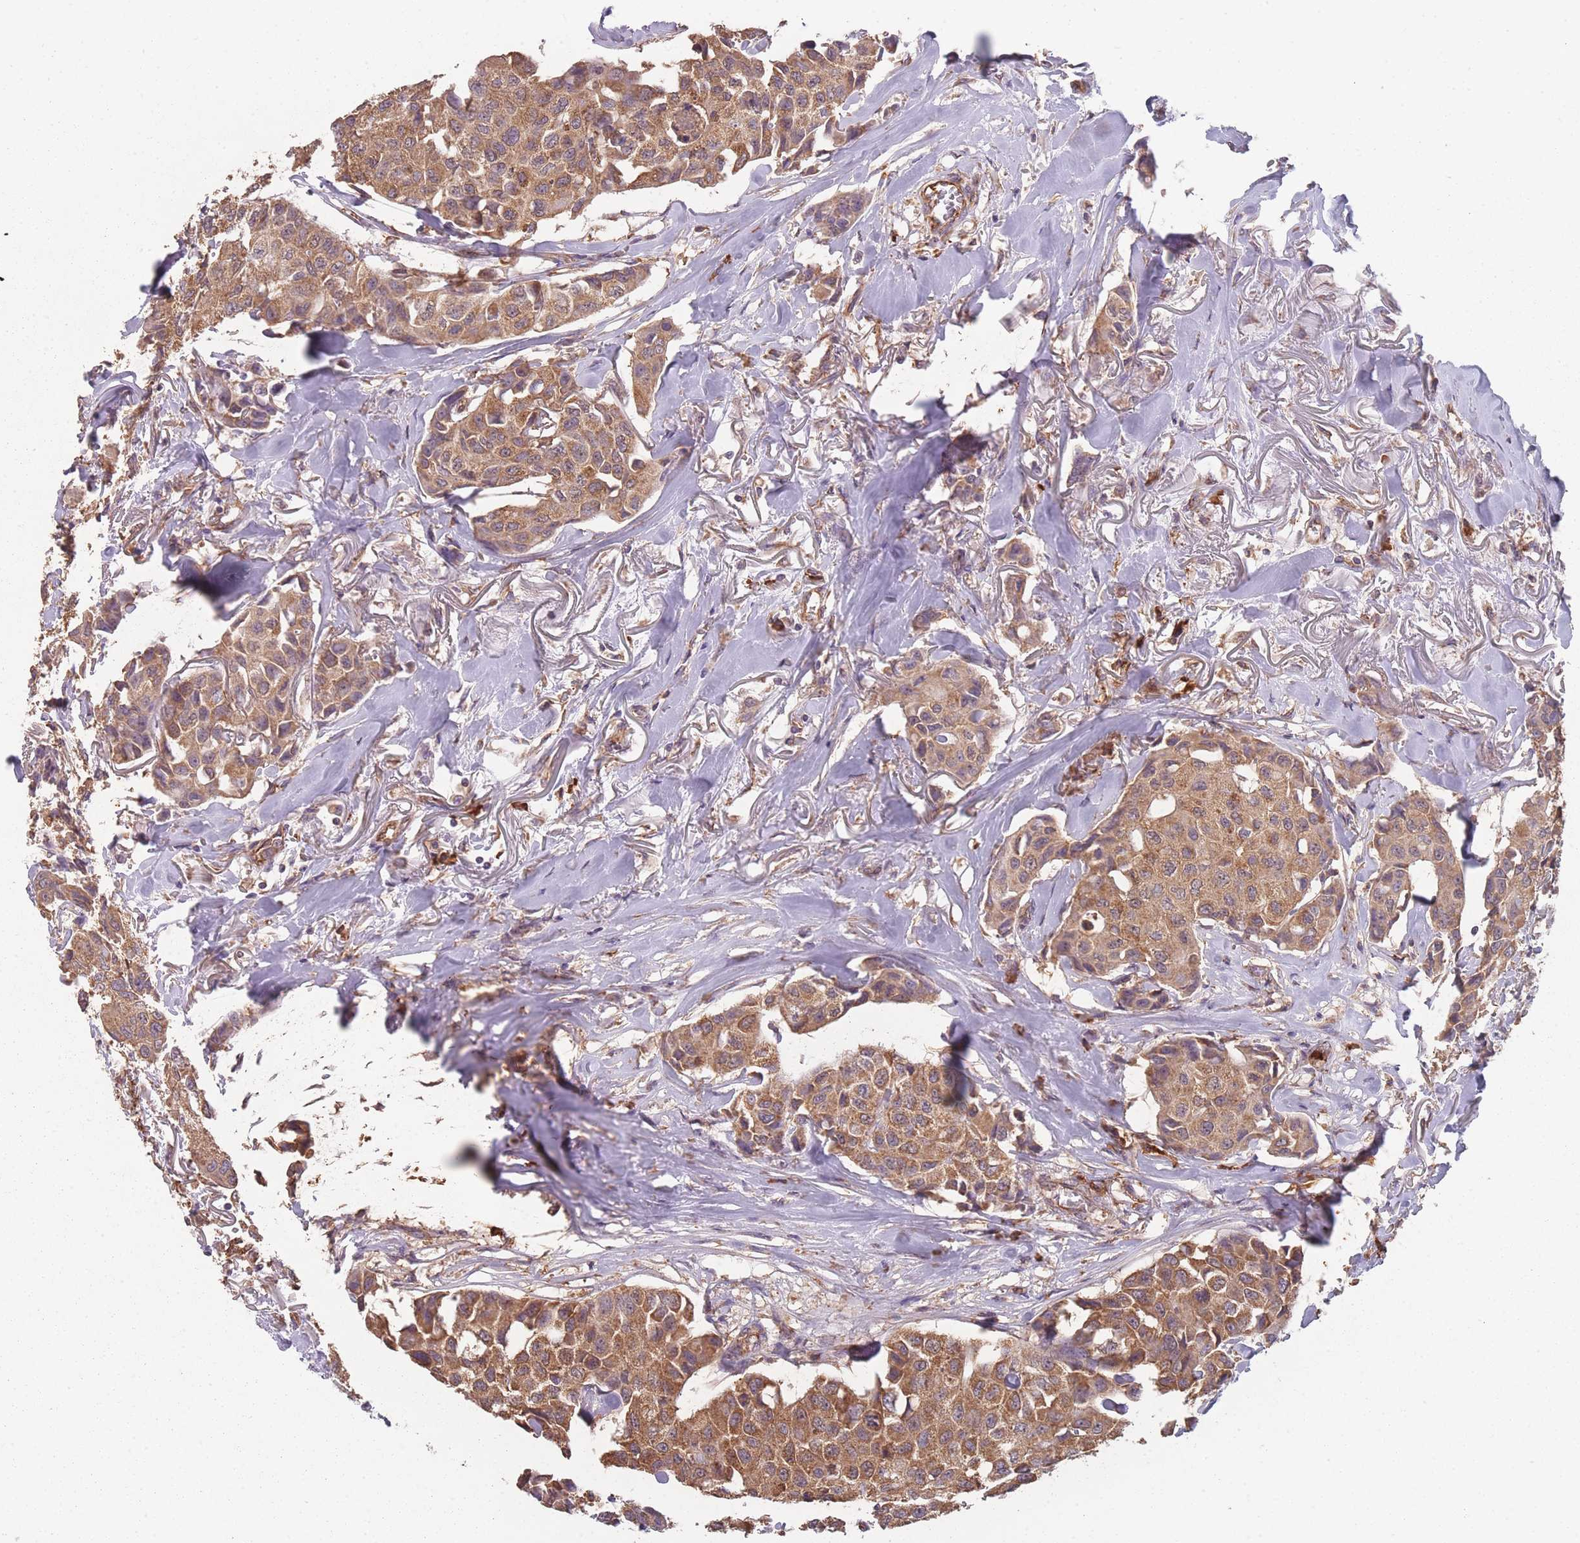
{"staining": {"intensity": "moderate", "quantity": ">75%", "location": "cytoplasmic/membranous"}, "tissue": "breast cancer", "cell_type": "Tumor cells", "image_type": "cancer", "snomed": [{"axis": "morphology", "description": "Duct carcinoma"}, {"axis": "topography", "description": "Breast"}], "caption": "A medium amount of moderate cytoplasmic/membranous expression is present in about >75% of tumor cells in breast cancer (intraductal carcinoma) tissue. The protein of interest is stained brown, and the nuclei are stained in blue (DAB (3,3'-diaminobenzidine) IHC with brightfield microscopy, high magnification).", "gene": "SANBR", "patient": {"sex": "female", "age": 80}}